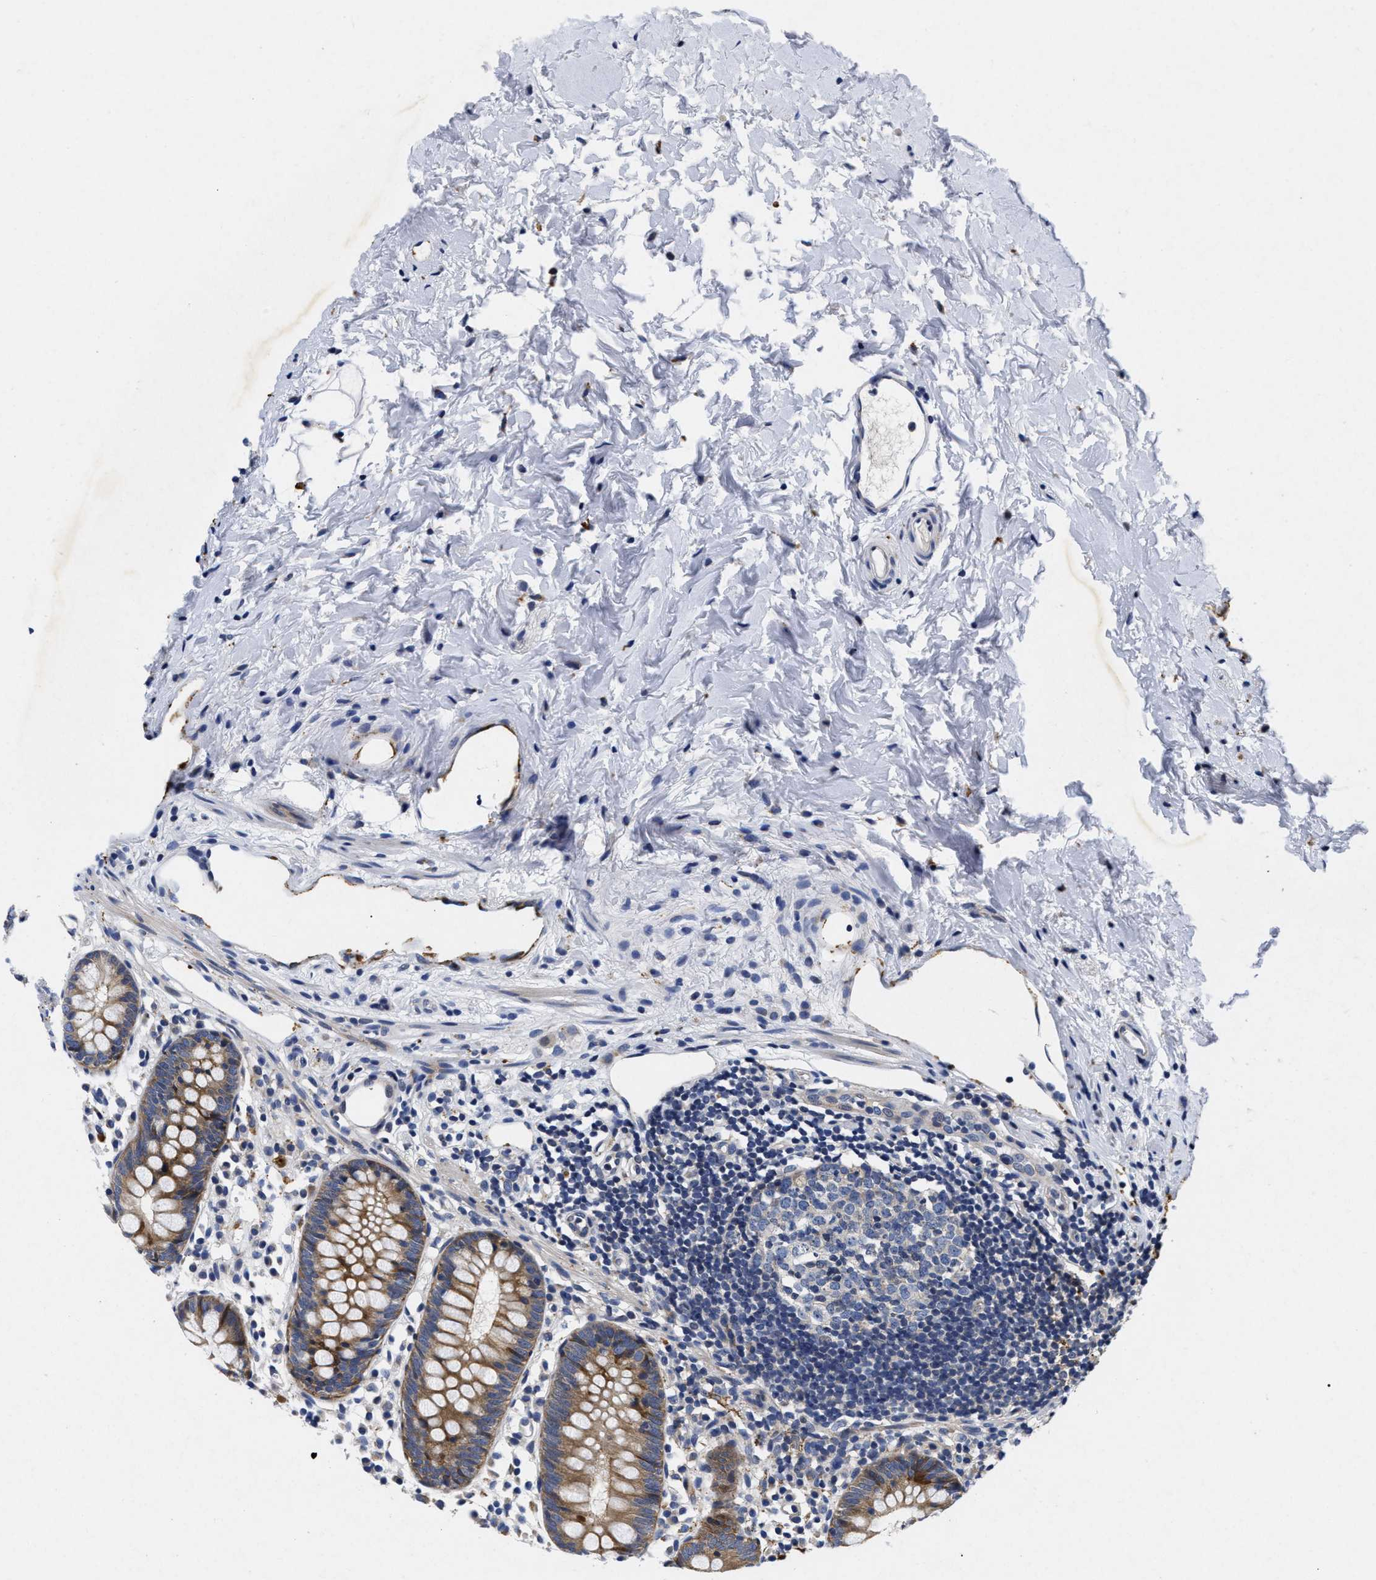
{"staining": {"intensity": "moderate", "quantity": ">75%", "location": "cytoplasmic/membranous"}, "tissue": "appendix", "cell_type": "Glandular cells", "image_type": "normal", "snomed": [{"axis": "morphology", "description": "Normal tissue, NOS"}, {"axis": "topography", "description": "Appendix"}], "caption": "Immunohistochemistry (DAB (3,3'-diaminobenzidine)) staining of unremarkable human appendix displays moderate cytoplasmic/membranous protein expression in about >75% of glandular cells.", "gene": "LAD1", "patient": {"sex": "female", "age": 20}}